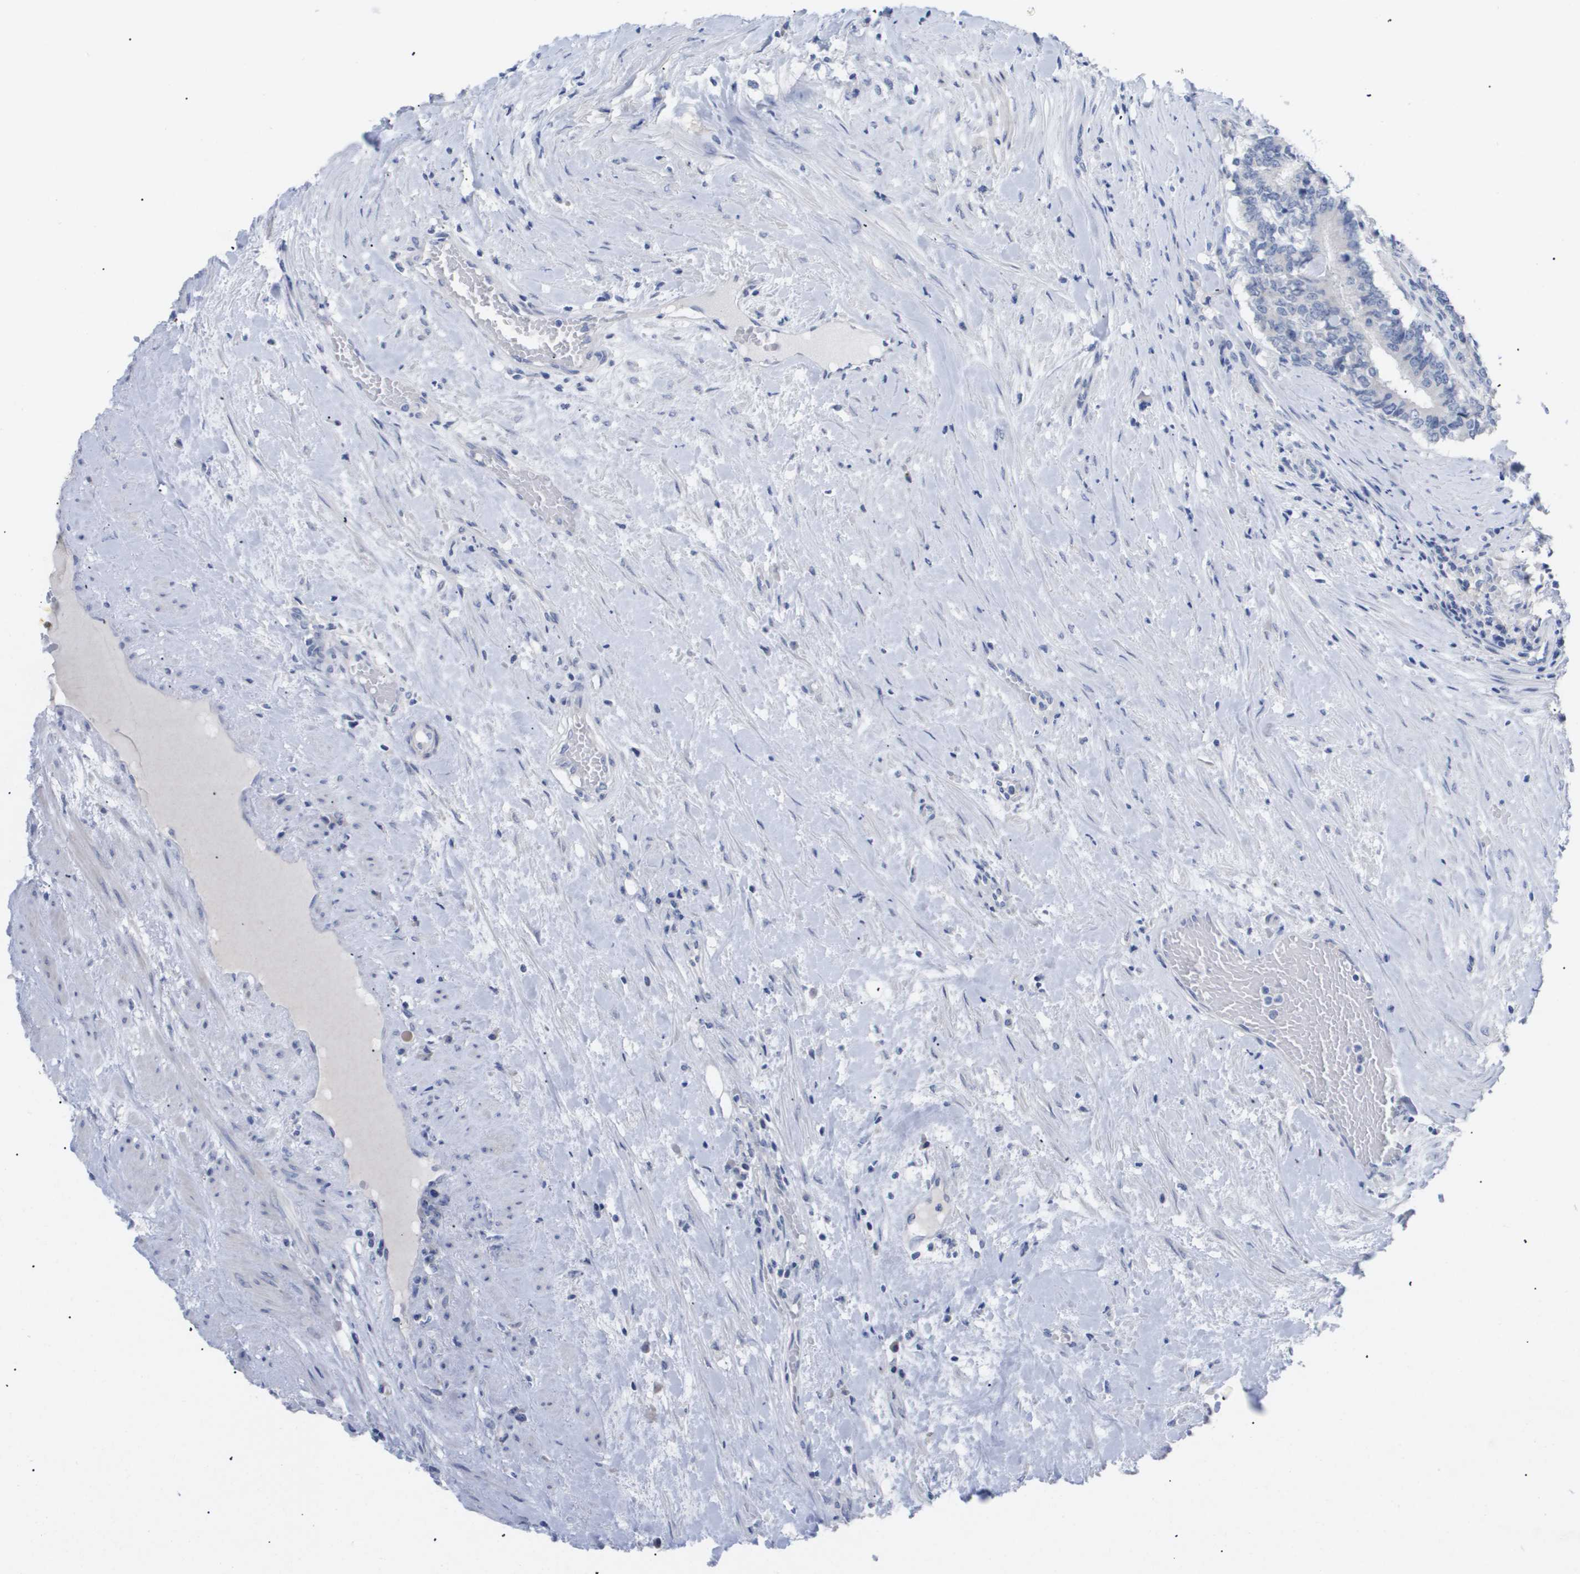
{"staining": {"intensity": "negative", "quantity": "none", "location": "none"}, "tissue": "prostate cancer", "cell_type": "Tumor cells", "image_type": "cancer", "snomed": [{"axis": "morphology", "description": "Normal tissue, NOS"}, {"axis": "morphology", "description": "Adenocarcinoma, High grade"}, {"axis": "topography", "description": "Prostate"}, {"axis": "topography", "description": "Seminal veicle"}], "caption": "Prostate cancer stained for a protein using IHC shows no expression tumor cells.", "gene": "CAV3", "patient": {"sex": "male", "age": 55}}